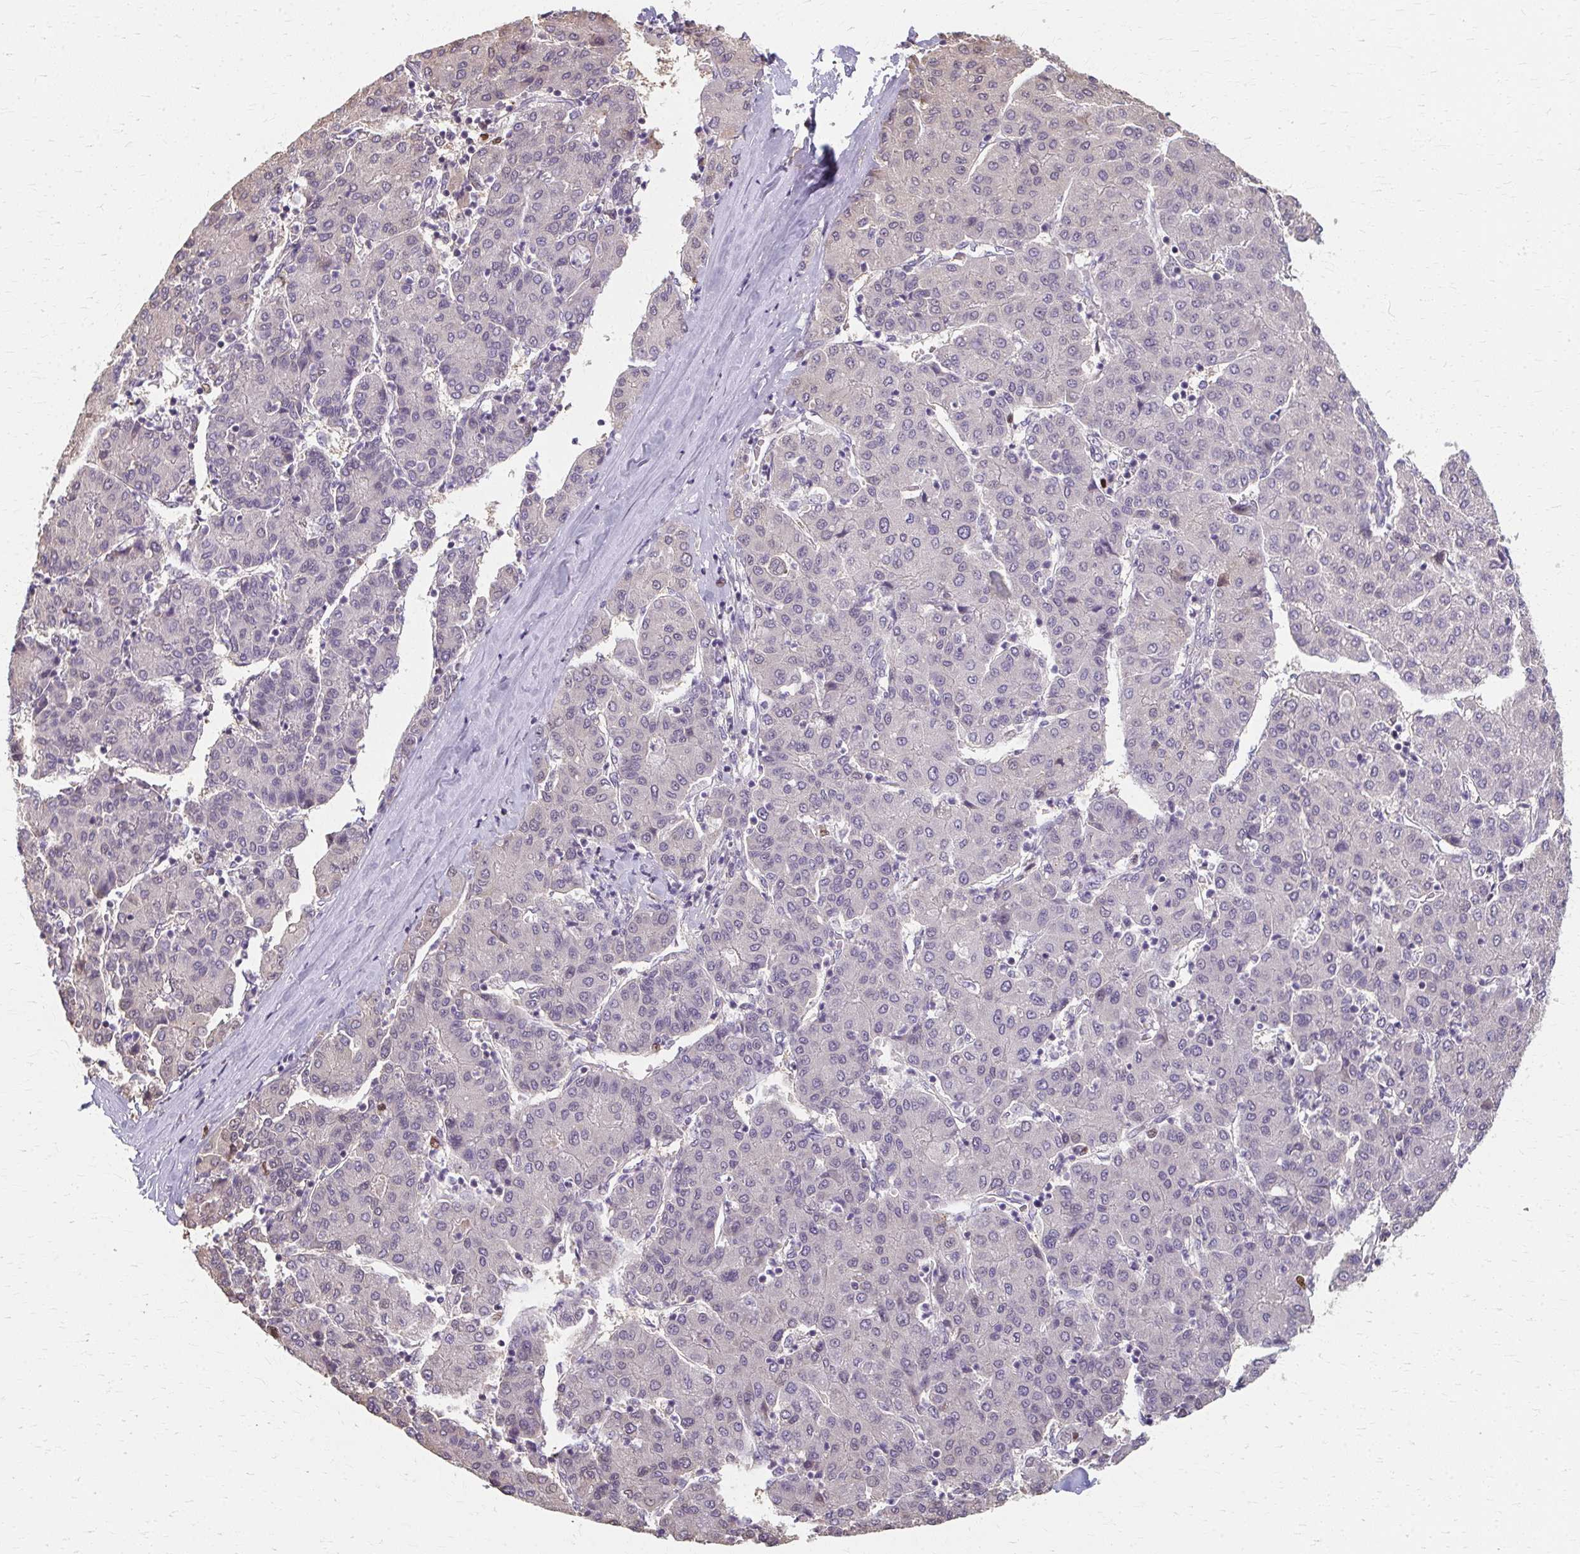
{"staining": {"intensity": "negative", "quantity": "none", "location": "none"}, "tissue": "liver cancer", "cell_type": "Tumor cells", "image_type": "cancer", "snomed": [{"axis": "morphology", "description": "Carcinoma, Hepatocellular, NOS"}, {"axis": "topography", "description": "Liver"}], "caption": "Tumor cells show no significant protein staining in liver cancer.", "gene": "RABGAP1L", "patient": {"sex": "male", "age": 65}}